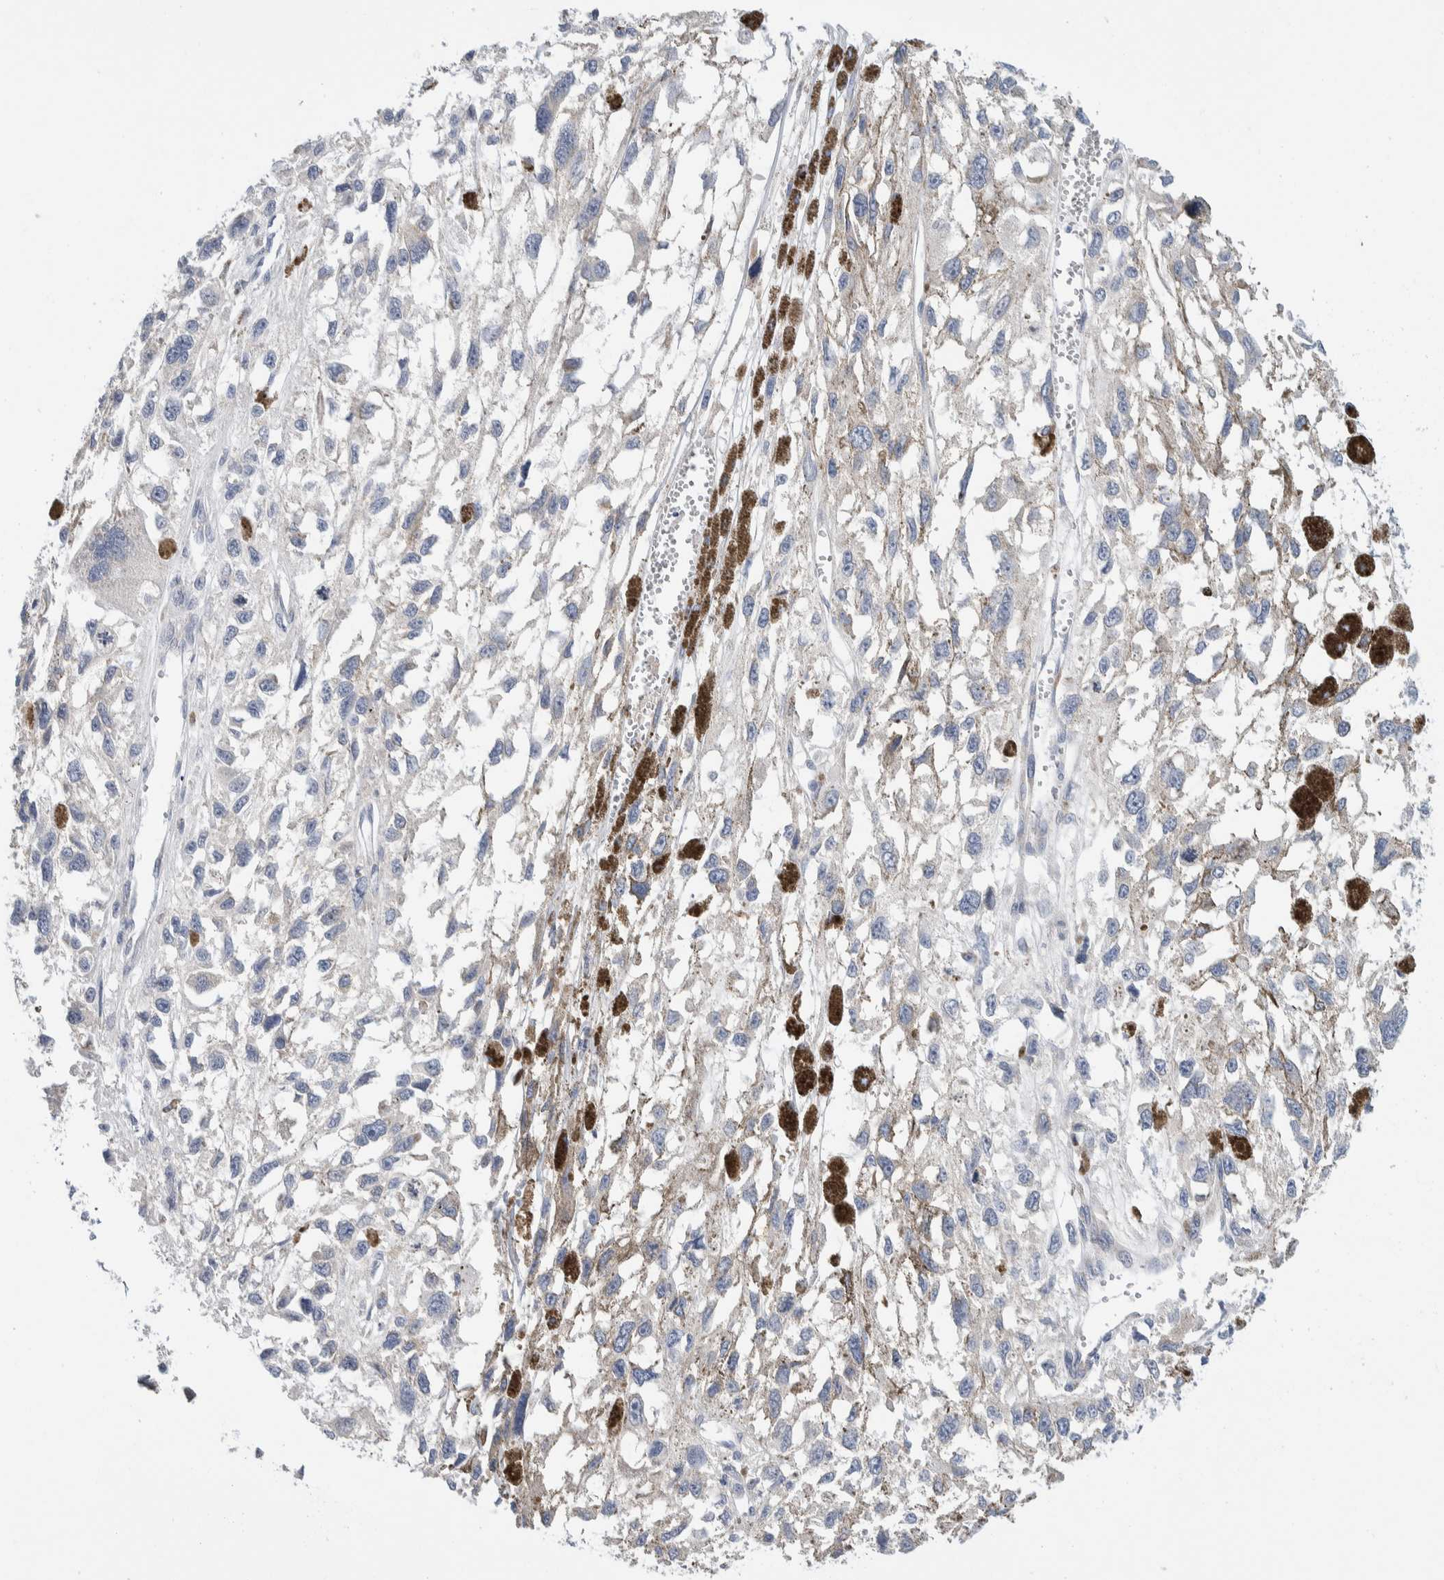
{"staining": {"intensity": "negative", "quantity": "none", "location": "none"}, "tissue": "melanoma", "cell_type": "Tumor cells", "image_type": "cancer", "snomed": [{"axis": "morphology", "description": "Malignant melanoma, Metastatic site"}, {"axis": "topography", "description": "Lymph node"}], "caption": "High power microscopy photomicrograph of an IHC photomicrograph of melanoma, revealing no significant expression in tumor cells.", "gene": "RACK1", "patient": {"sex": "male", "age": 59}}